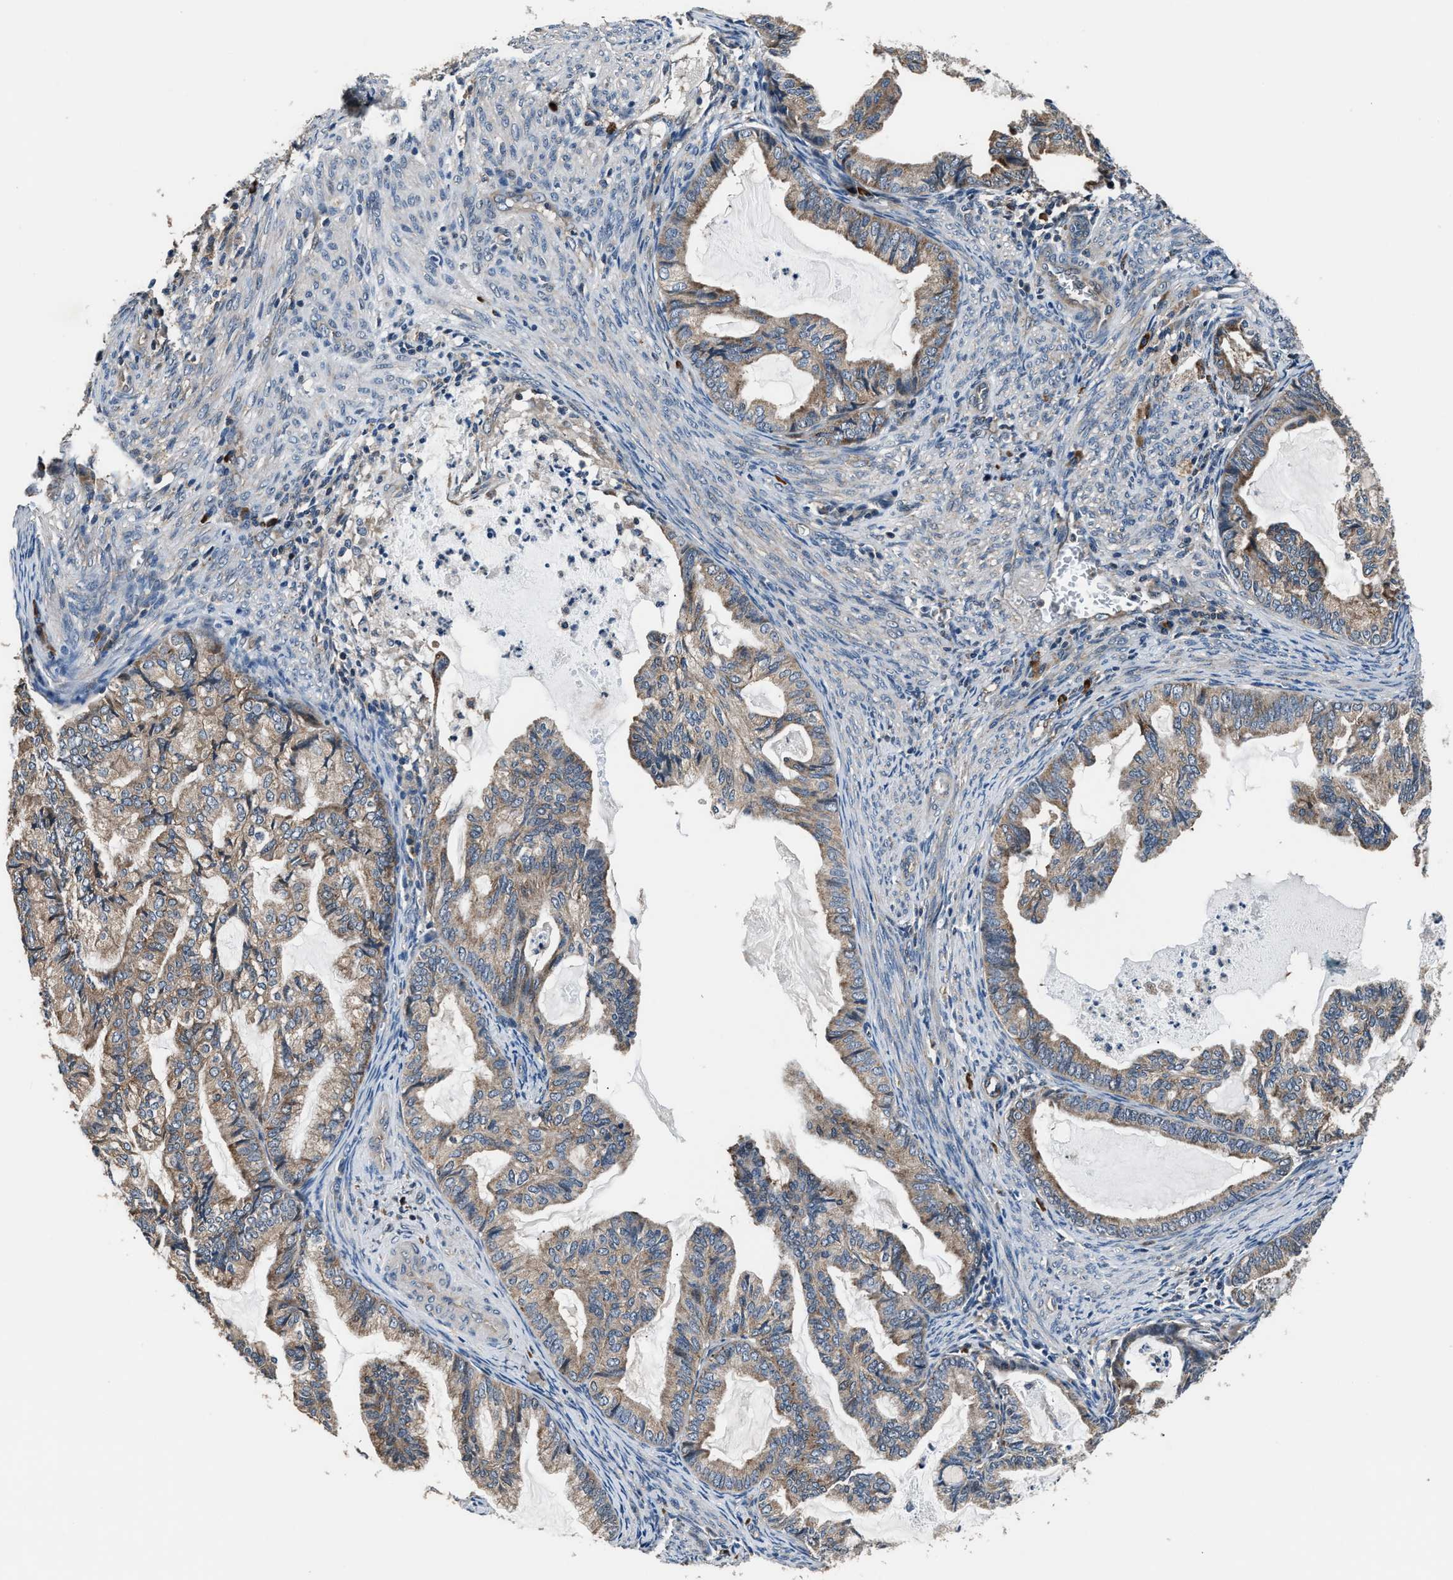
{"staining": {"intensity": "moderate", "quantity": ">75%", "location": "cytoplasmic/membranous"}, "tissue": "cervical cancer", "cell_type": "Tumor cells", "image_type": "cancer", "snomed": [{"axis": "morphology", "description": "Normal tissue, NOS"}, {"axis": "morphology", "description": "Adenocarcinoma, NOS"}, {"axis": "topography", "description": "Cervix"}, {"axis": "topography", "description": "Endometrium"}], "caption": "Protein analysis of cervical cancer (adenocarcinoma) tissue displays moderate cytoplasmic/membranous expression in approximately >75% of tumor cells.", "gene": "IMPDH2", "patient": {"sex": "female", "age": 86}}